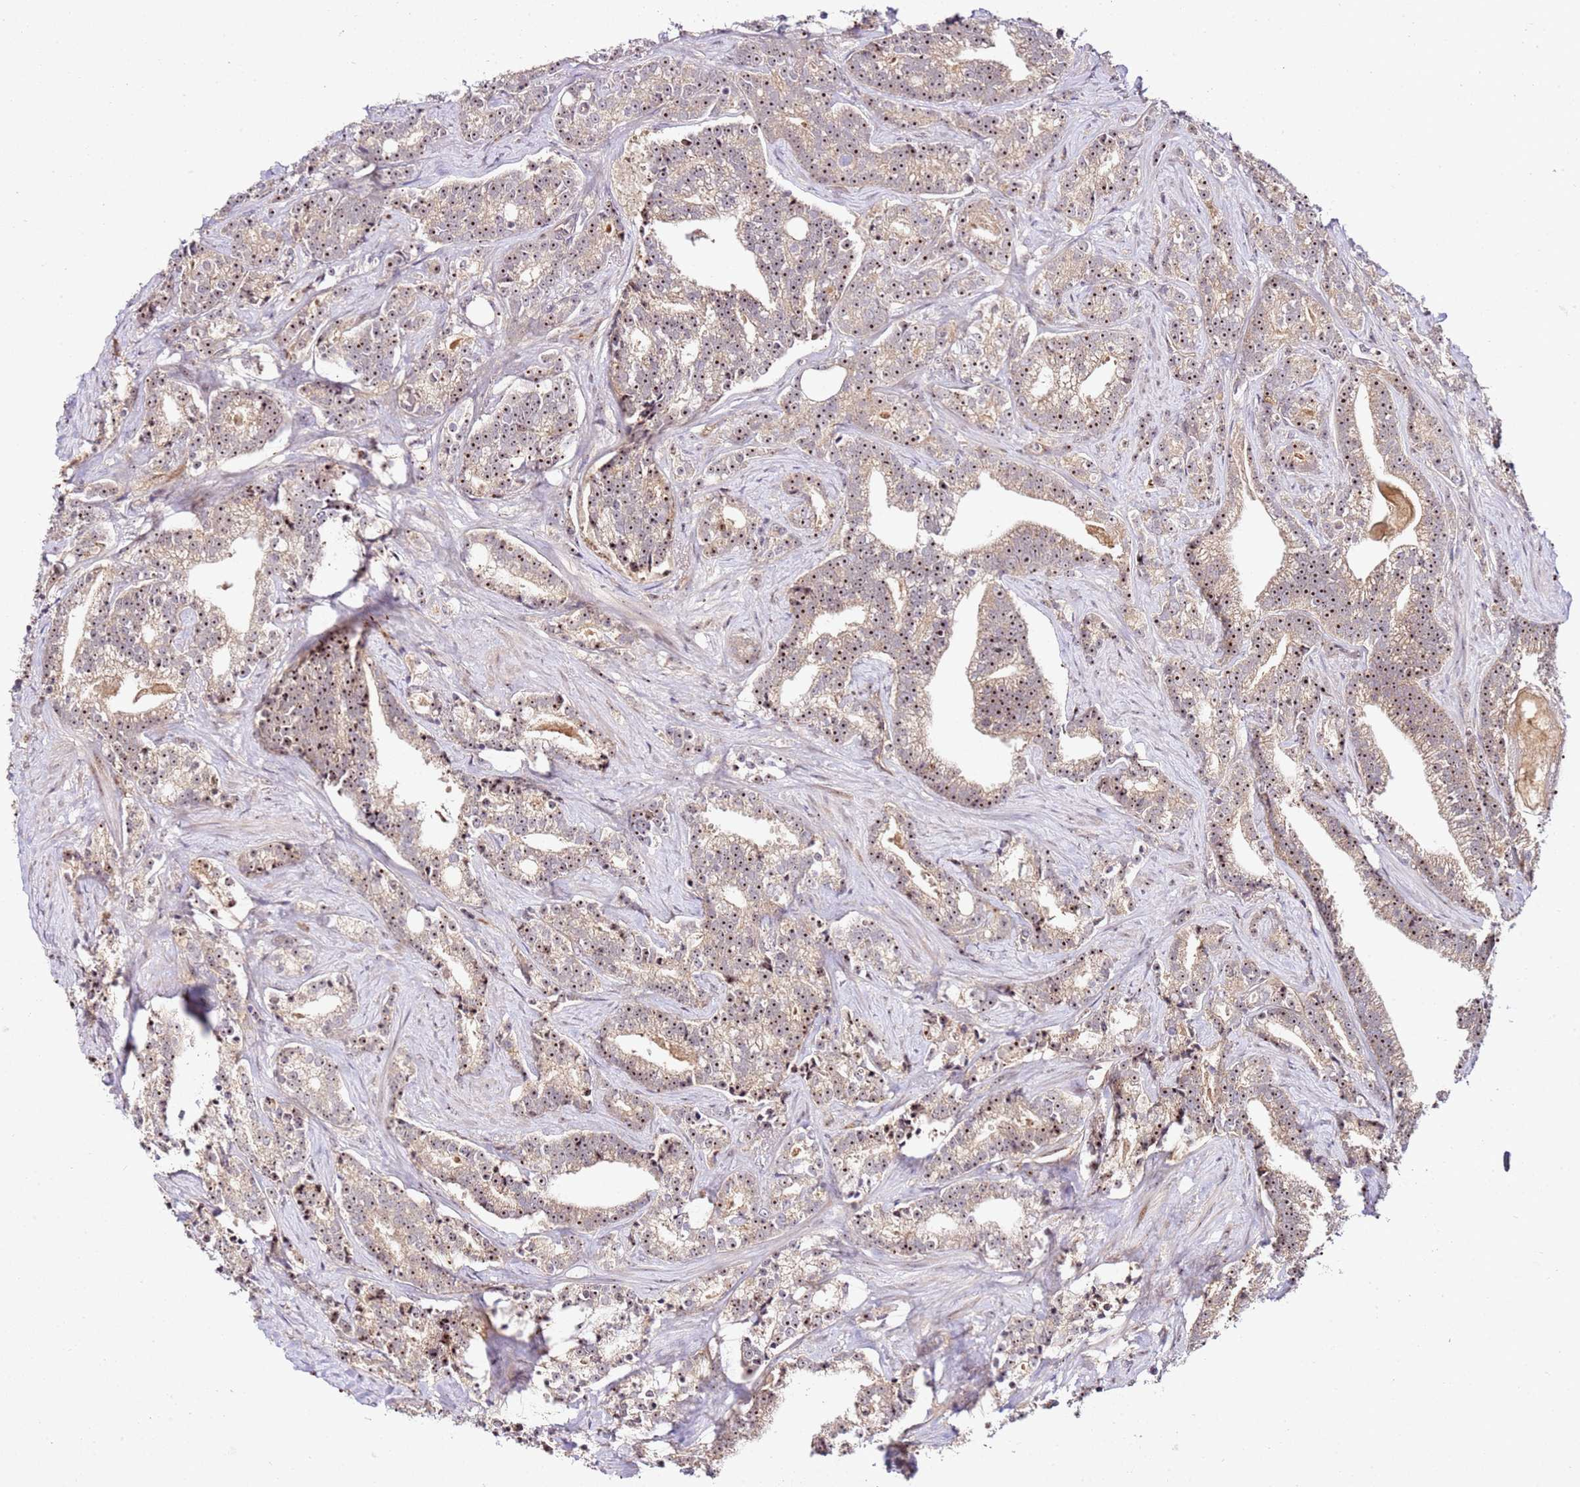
{"staining": {"intensity": "moderate", "quantity": ">75%", "location": "cytoplasmic/membranous,nuclear"}, "tissue": "prostate cancer", "cell_type": "Tumor cells", "image_type": "cancer", "snomed": [{"axis": "morphology", "description": "Adenocarcinoma, High grade"}, {"axis": "topography", "description": "Prostate"}], "caption": "Tumor cells show medium levels of moderate cytoplasmic/membranous and nuclear expression in about >75% of cells in human prostate cancer (high-grade adenocarcinoma). The protein of interest is stained brown, and the nuclei are stained in blue (DAB (3,3'-diaminobenzidine) IHC with brightfield microscopy, high magnification).", "gene": "DDX27", "patient": {"sex": "male", "age": 67}}